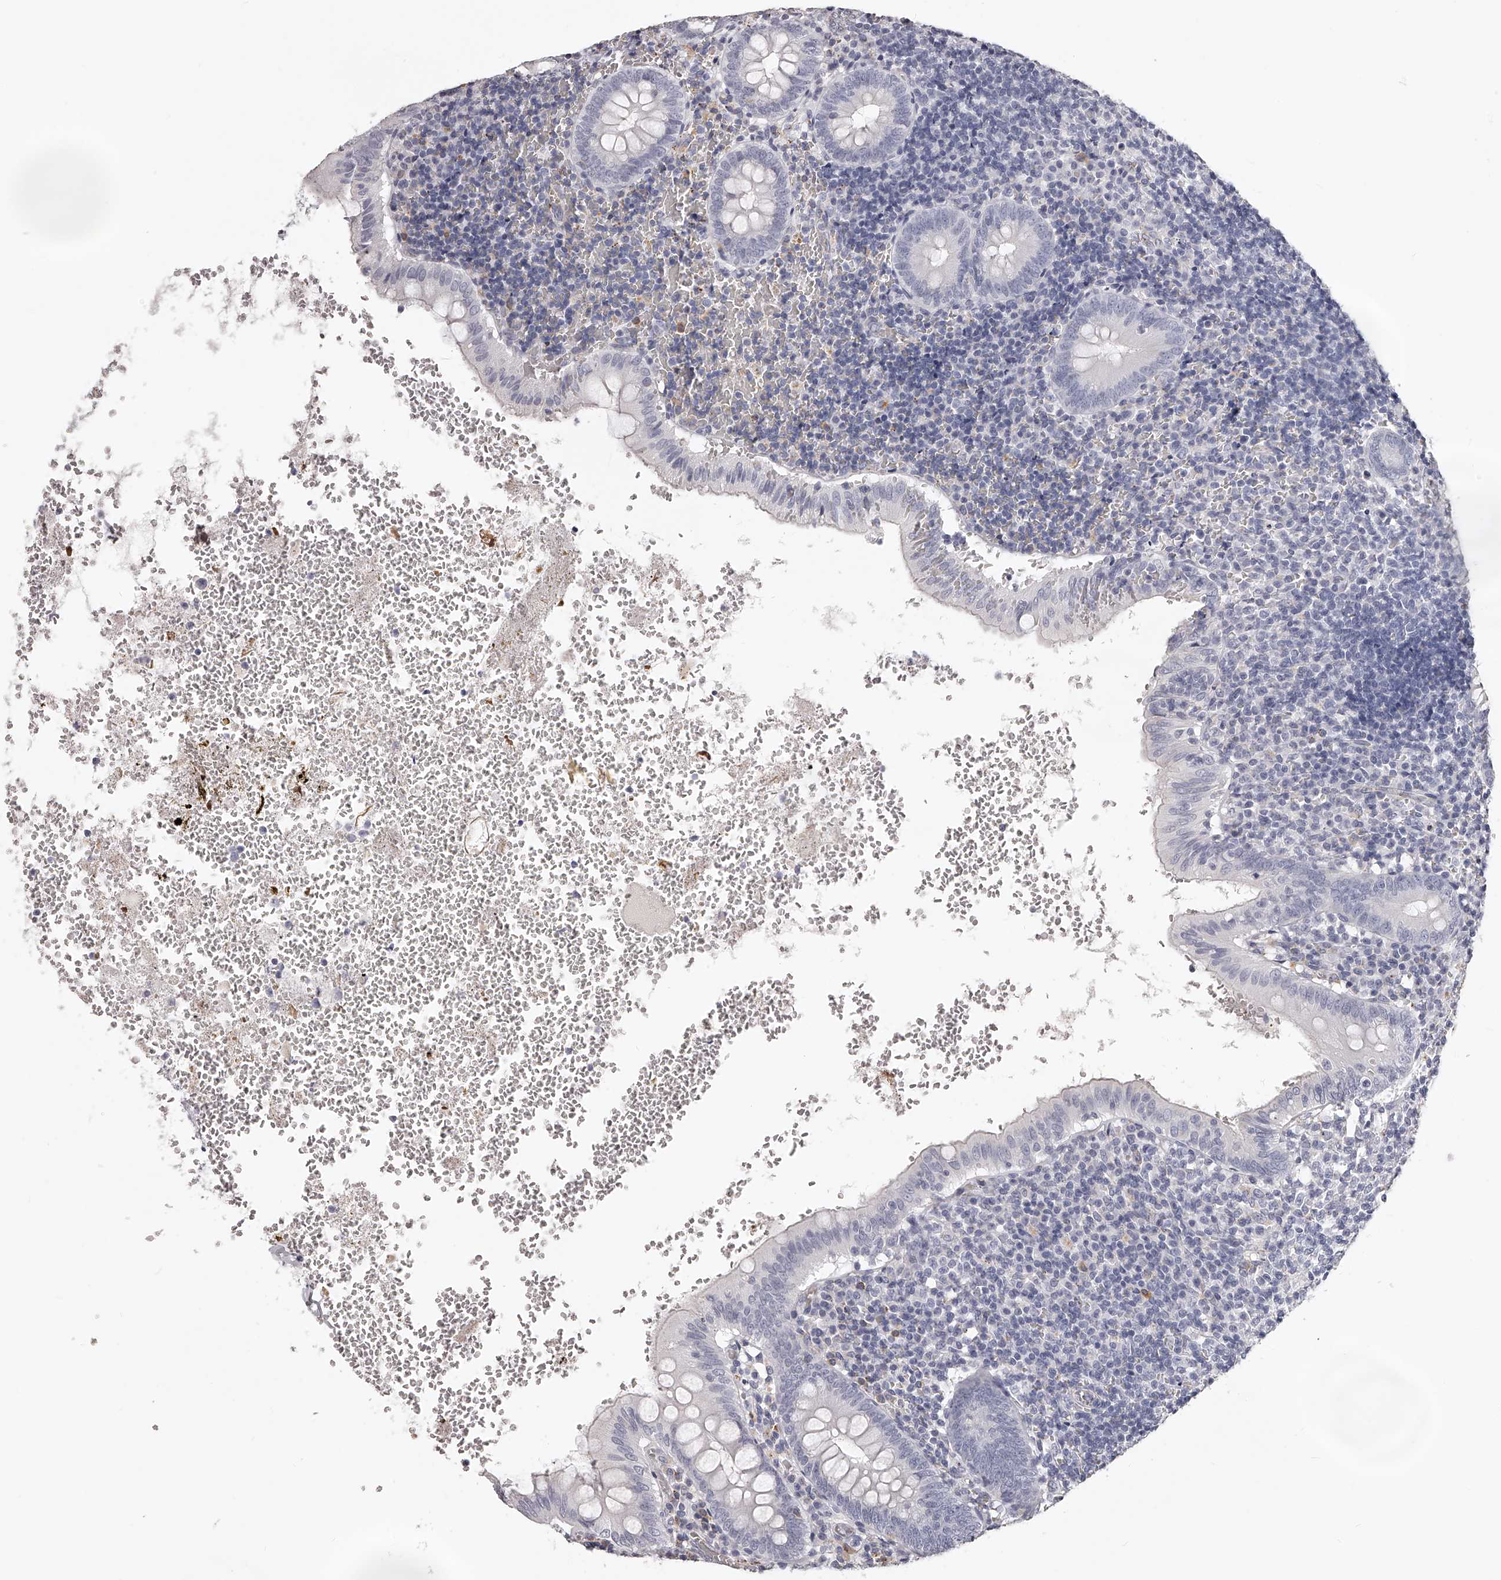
{"staining": {"intensity": "negative", "quantity": "none", "location": "none"}, "tissue": "appendix", "cell_type": "Glandular cells", "image_type": "normal", "snomed": [{"axis": "morphology", "description": "Normal tissue, NOS"}, {"axis": "topography", "description": "Appendix"}], "caption": "A high-resolution histopathology image shows immunohistochemistry staining of benign appendix, which reveals no significant positivity in glandular cells.", "gene": "DMRT1", "patient": {"sex": "male", "age": 8}}